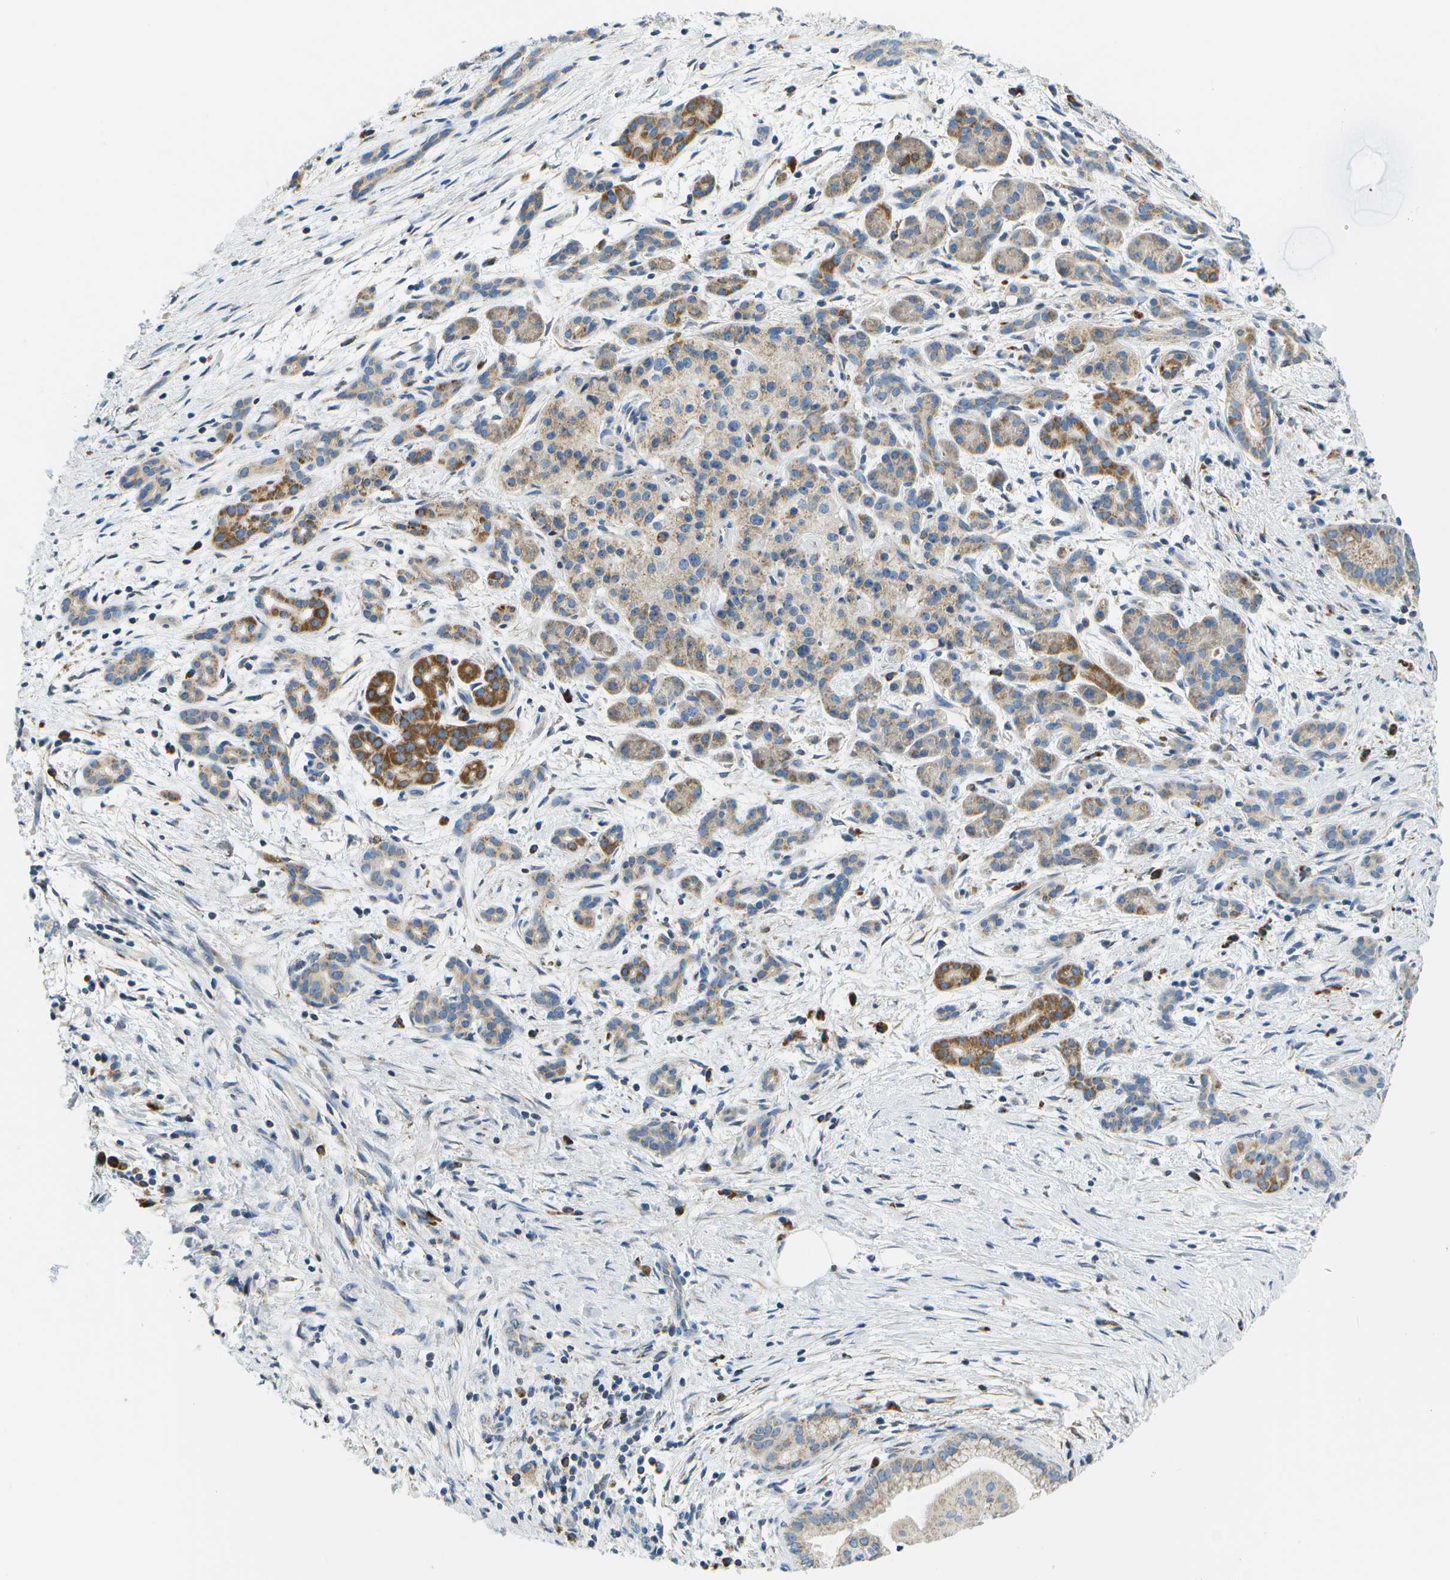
{"staining": {"intensity": "weak", "quantity": "25%-75%", "location": "cytoplasmic/membranous"}, "tissue": "pancreatic cancer", "cell_type": "Tumor cells", "image_type": "cancer", "snomed": [{"axis": "morphology", "description": "Adenocarcinoma, NOS"}, {"axis": "topography", "description": "Pancreas"}], "caption": "Immunohistochemical staining of human pancreatic cancer demonstrates low levels of weak cytoplasmic/membranous protein expression in approximately 25%-75% of tumor cells. The staining was performed using DAB, with brown indicating positive protein expression. Nuclei are stained blue with hematoxylin.", "gene": "PTGIS", "patient": {"sex": "female", "age": 70}}